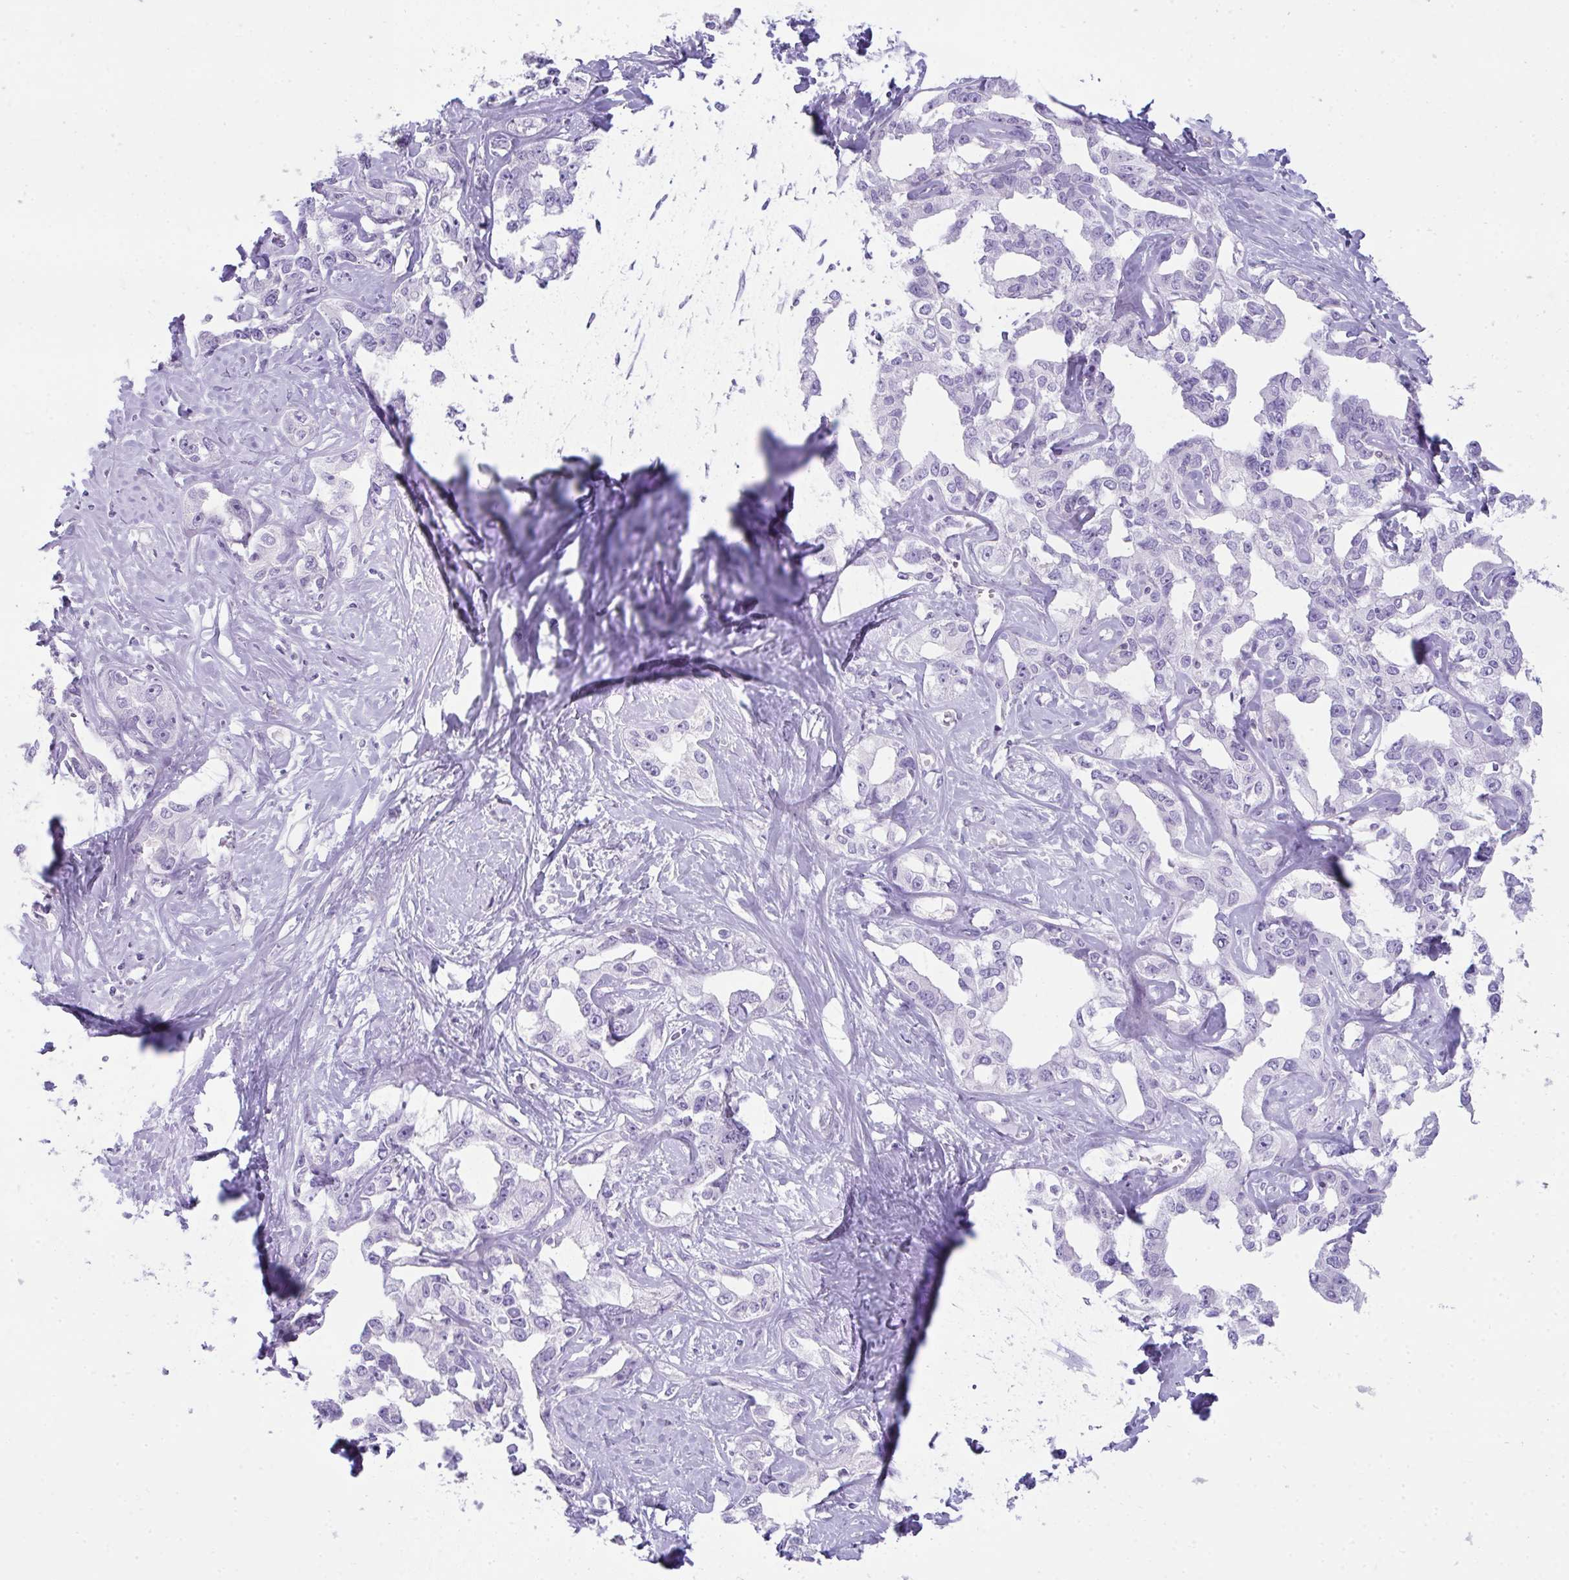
{"staining": {"intensity": "negative", "quantity": "none", "location": "none"}, "tissue": "liver cancer", "cell_type": "Tumor cells", "image_type": "cancer", "snomed": [{"axis": "morphology", "description": "Cholangiocarcinoma"}, {"axis": "topography", "description": "Liver"}], "caption": "A photomicrograph of cholangiocarcinoma (liver) stained for a protein exhibits no brown staining in tumor cells.", "gene": "CDRT15", "patient": {"sex": "male", "age": 59}}